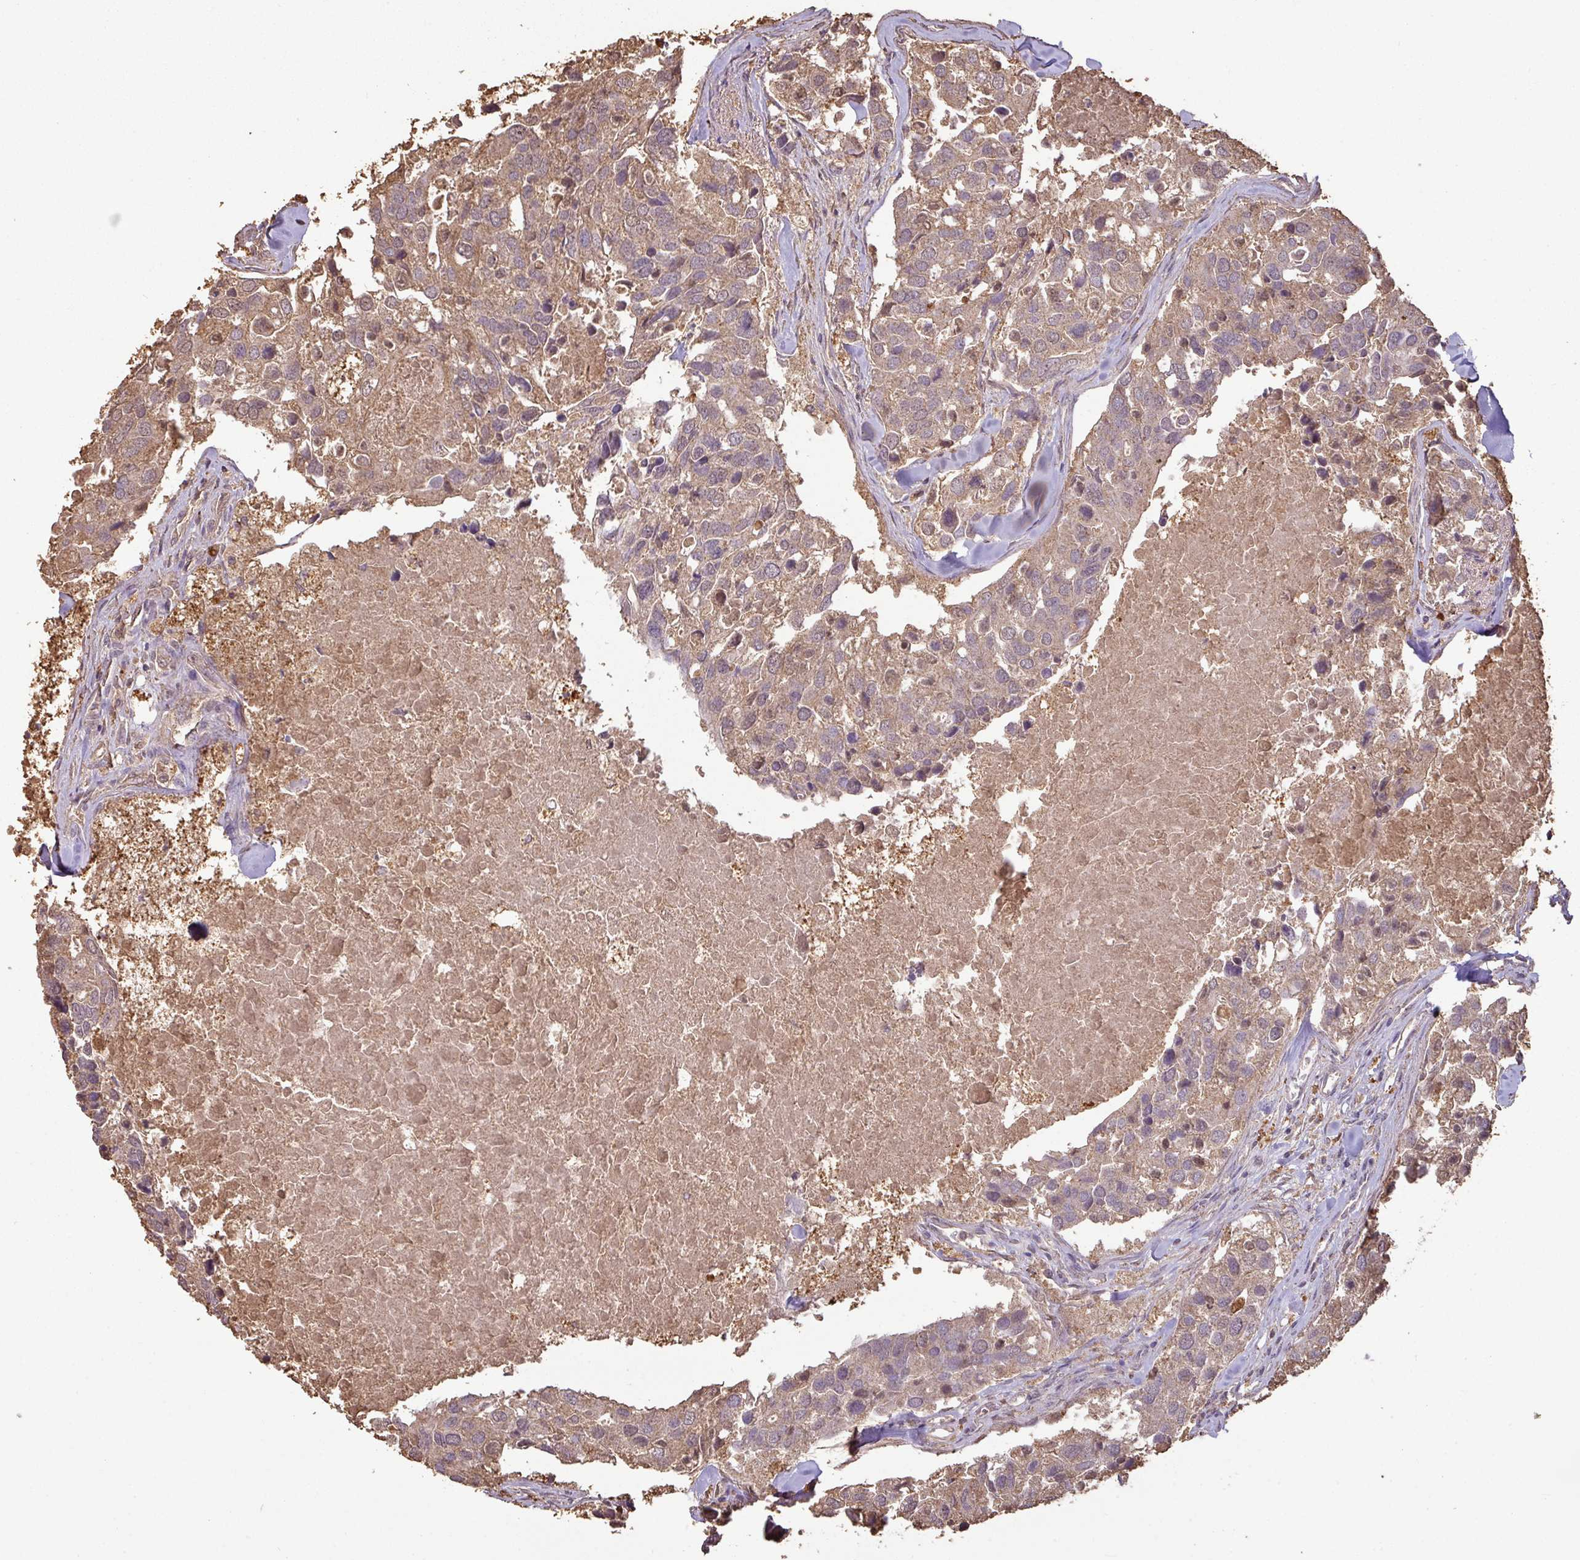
{"staining": {"intensity": "moderate", "quantity": ">75%", "location": "cytoplasmic/membranous"}, "tissue": "breast cancer", "cell_type": "Tumor cells", "image_type": "cancer", "snomed": [{"axis": "morphology", "description": "Duct carcinoma"}, {"axis": "topography", "description": "Breast"}], "caption": "Immunohistochemical staining of human infiltrating ductal carcinoma (breast) demonstrates medium levels of moderate cytoplasmic/membranous protein staining in about >75% of tumor cells.", "gene": "ATAT1", "patient": {"sex": "female", "age": 83}}